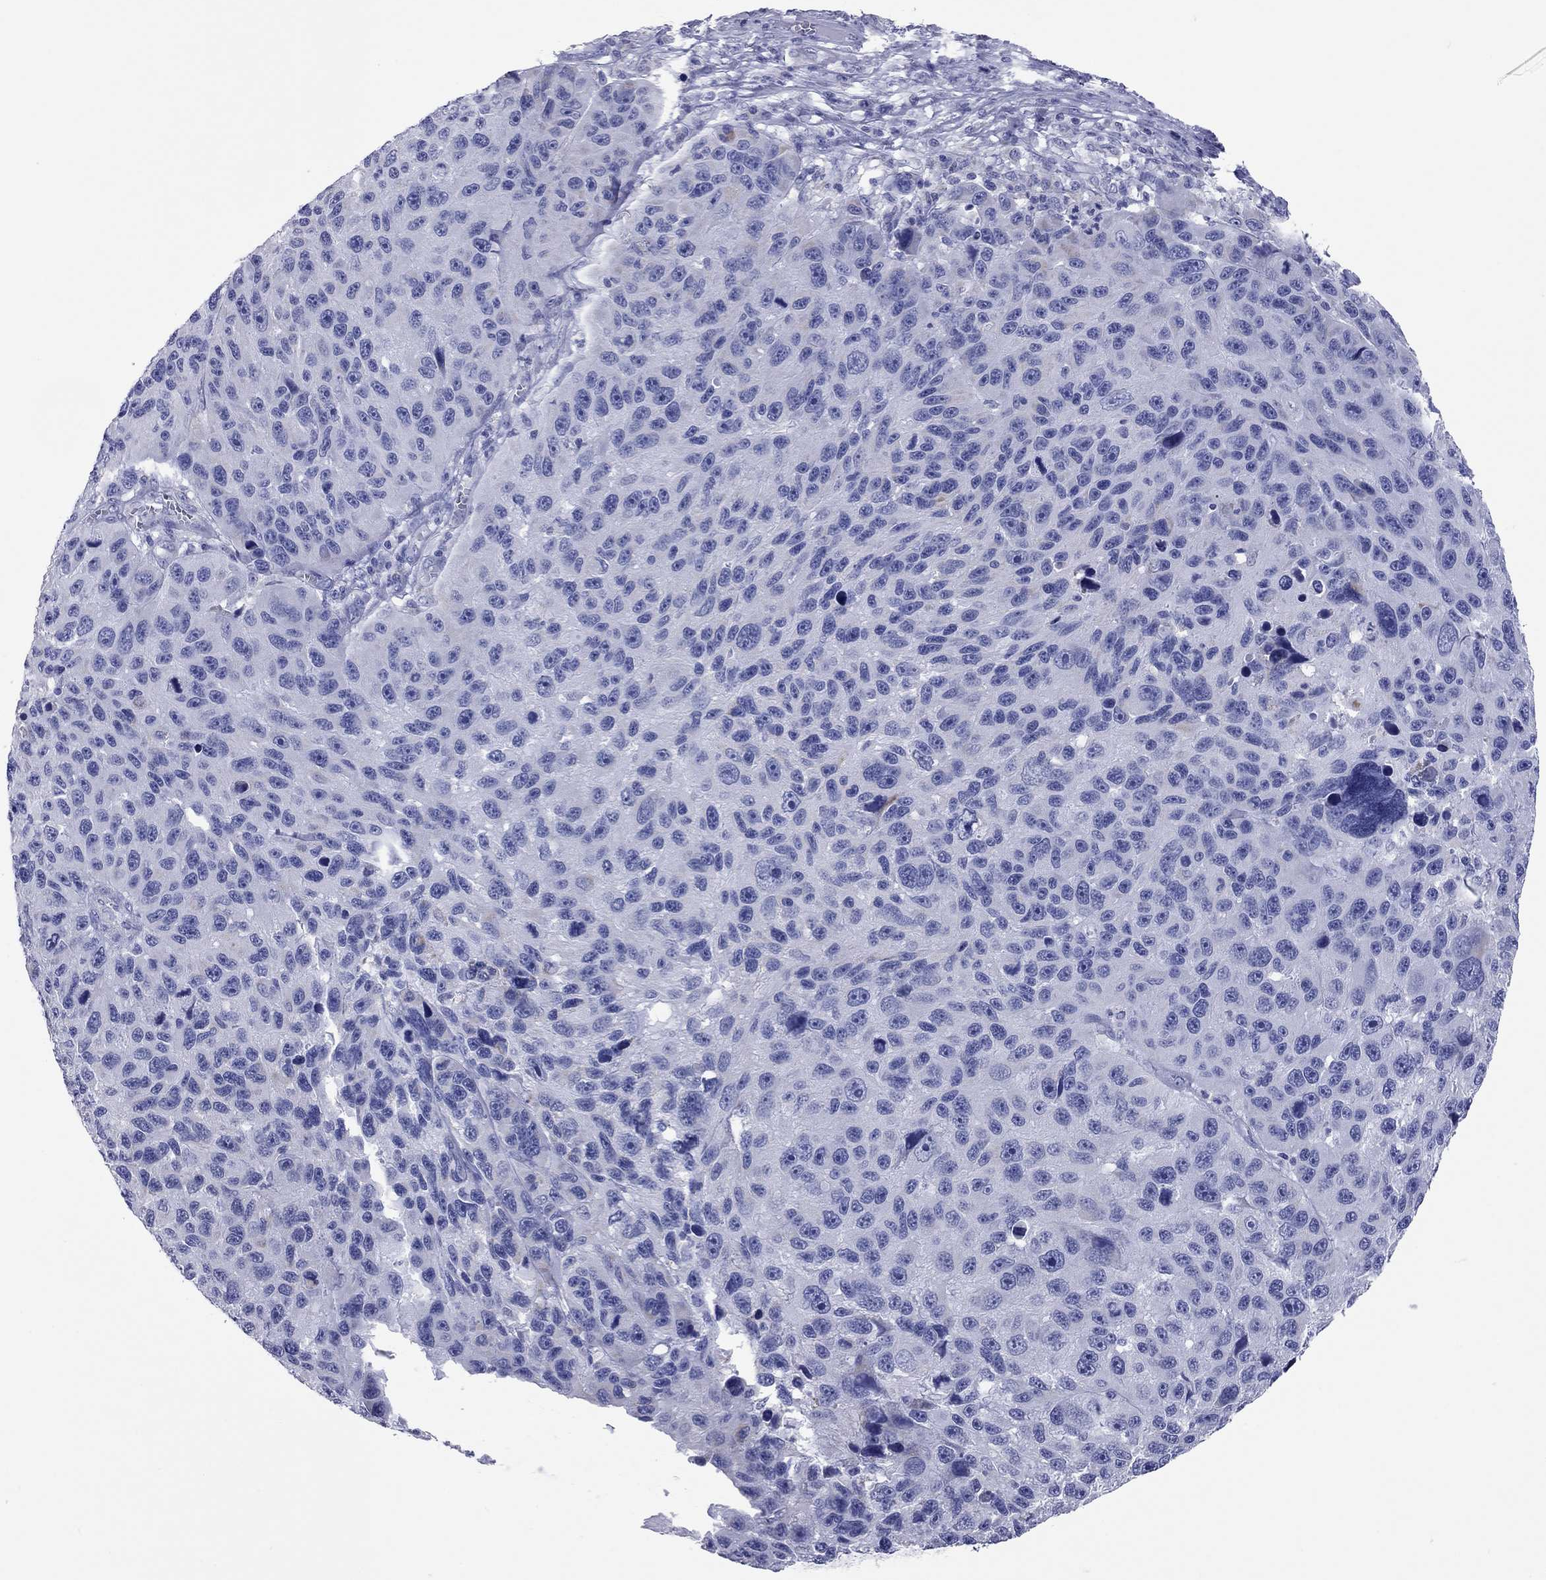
{"staining": {"intensity": "negative", "quantity": "none", "location": "none"}, "tissue": "melanoma", "cell_type": "Tumor cells", "image_type": "cancer", "snomed": [{"axis": "morphology", "description": "Malignant melanoma, NOS"}, {"axis": "topography", "description": "Skin"}], "caption": "This is an immunohistochemistry image of malignant melanoma. There is no positivity in tumor cells.", "gene": "VSIG10", "patient": {"sex": "male", "age": 53}}